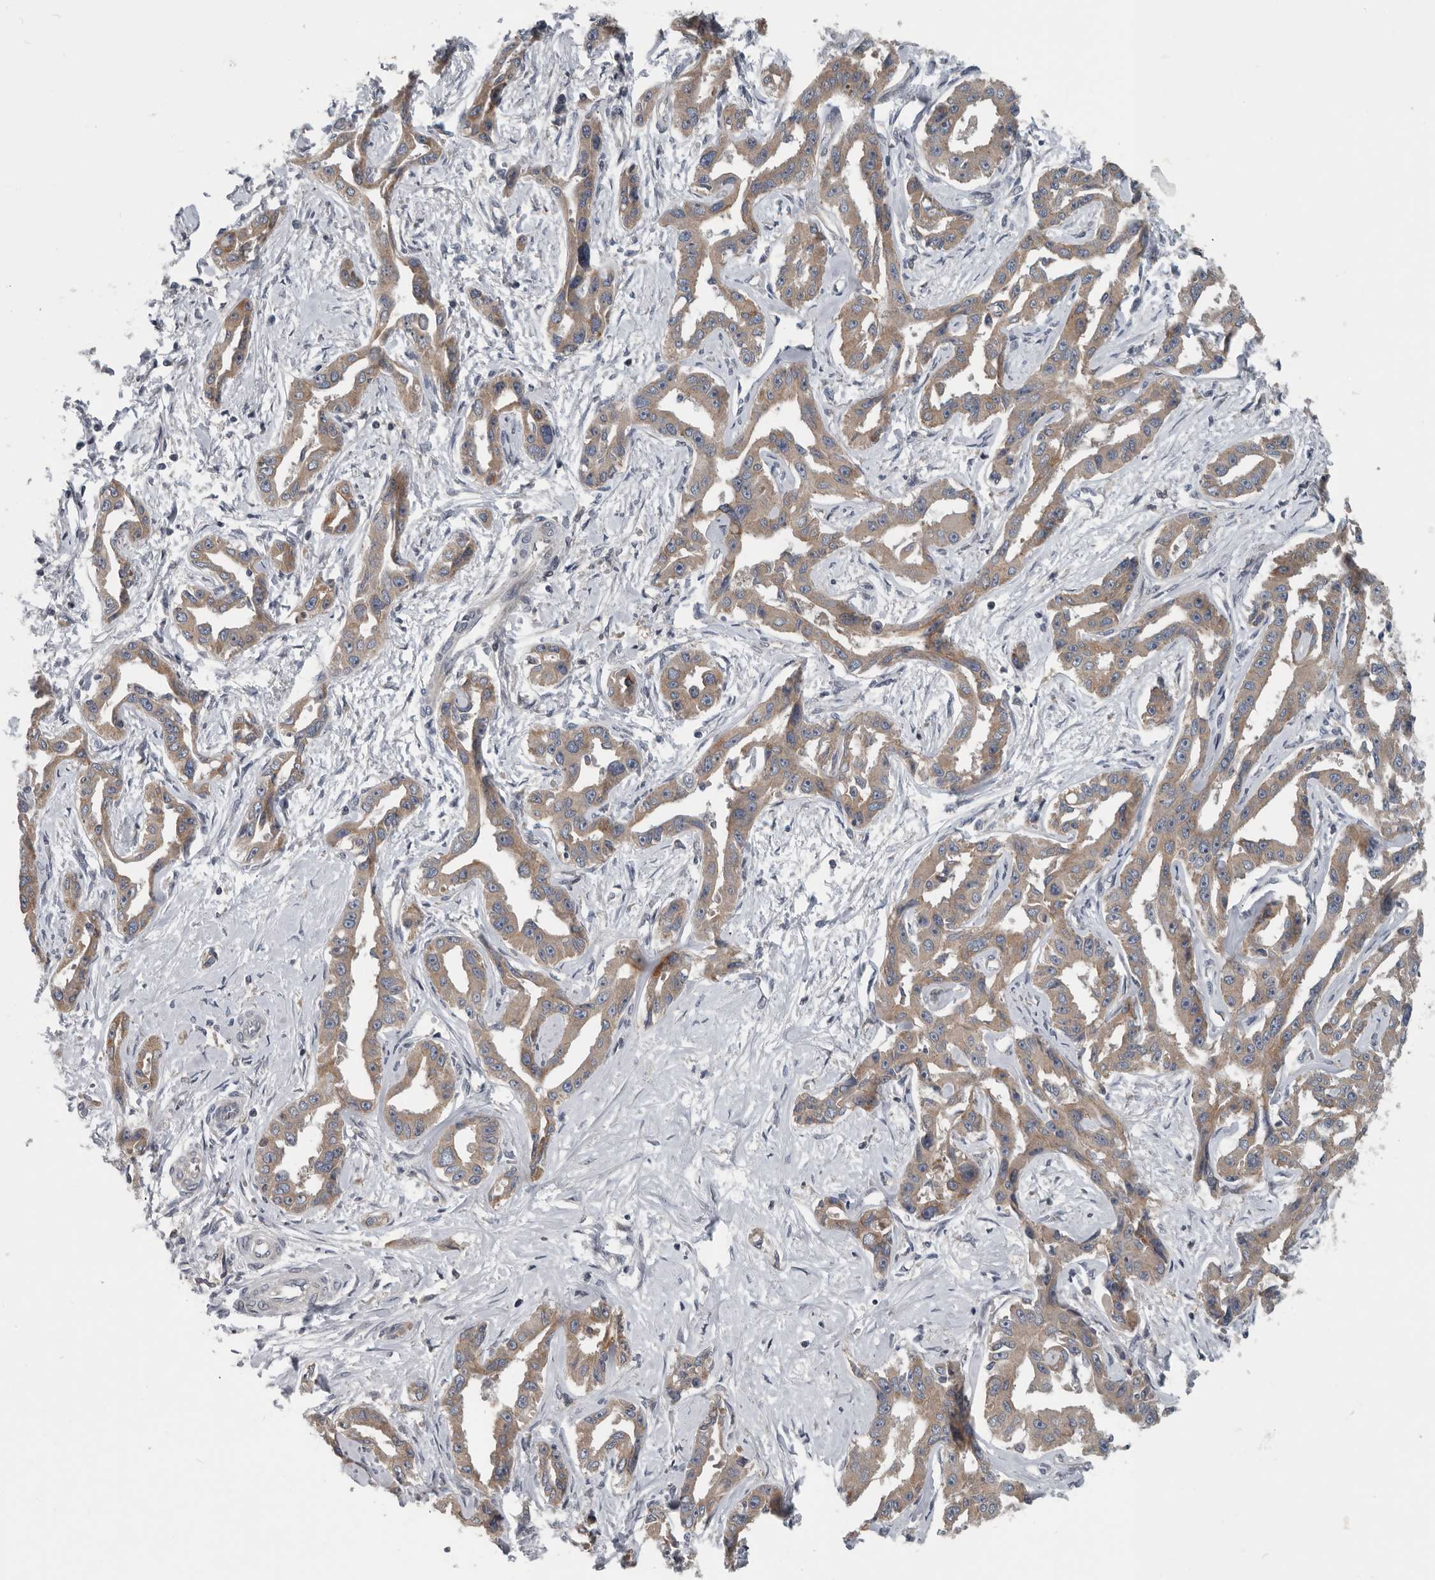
{"staining": {"intensity": "moderate", "quantity": ">75%", "location": "cytoplasmic/membranous"}, "tissue": "liver cancer", "cell_type": "Tumor cells", "image_type": "cancer", "snomed": [{"axis": "morphology", "description": "Cholangiocarcinoma"}, {"axis": "topography", "description": "Liver"}], "caption": "A micrograph of human liver cholangiocarcinoma stained for a protein shows moderate cytoplasmic/membranous brown staining in tumor cells. The protein is stained brown, and the nuclei are stained in blue (DAB IHC with brightfield microscopy, high magnification).", "gene": "TMEM199", "patient": {"sex": "male", "age": 59}}